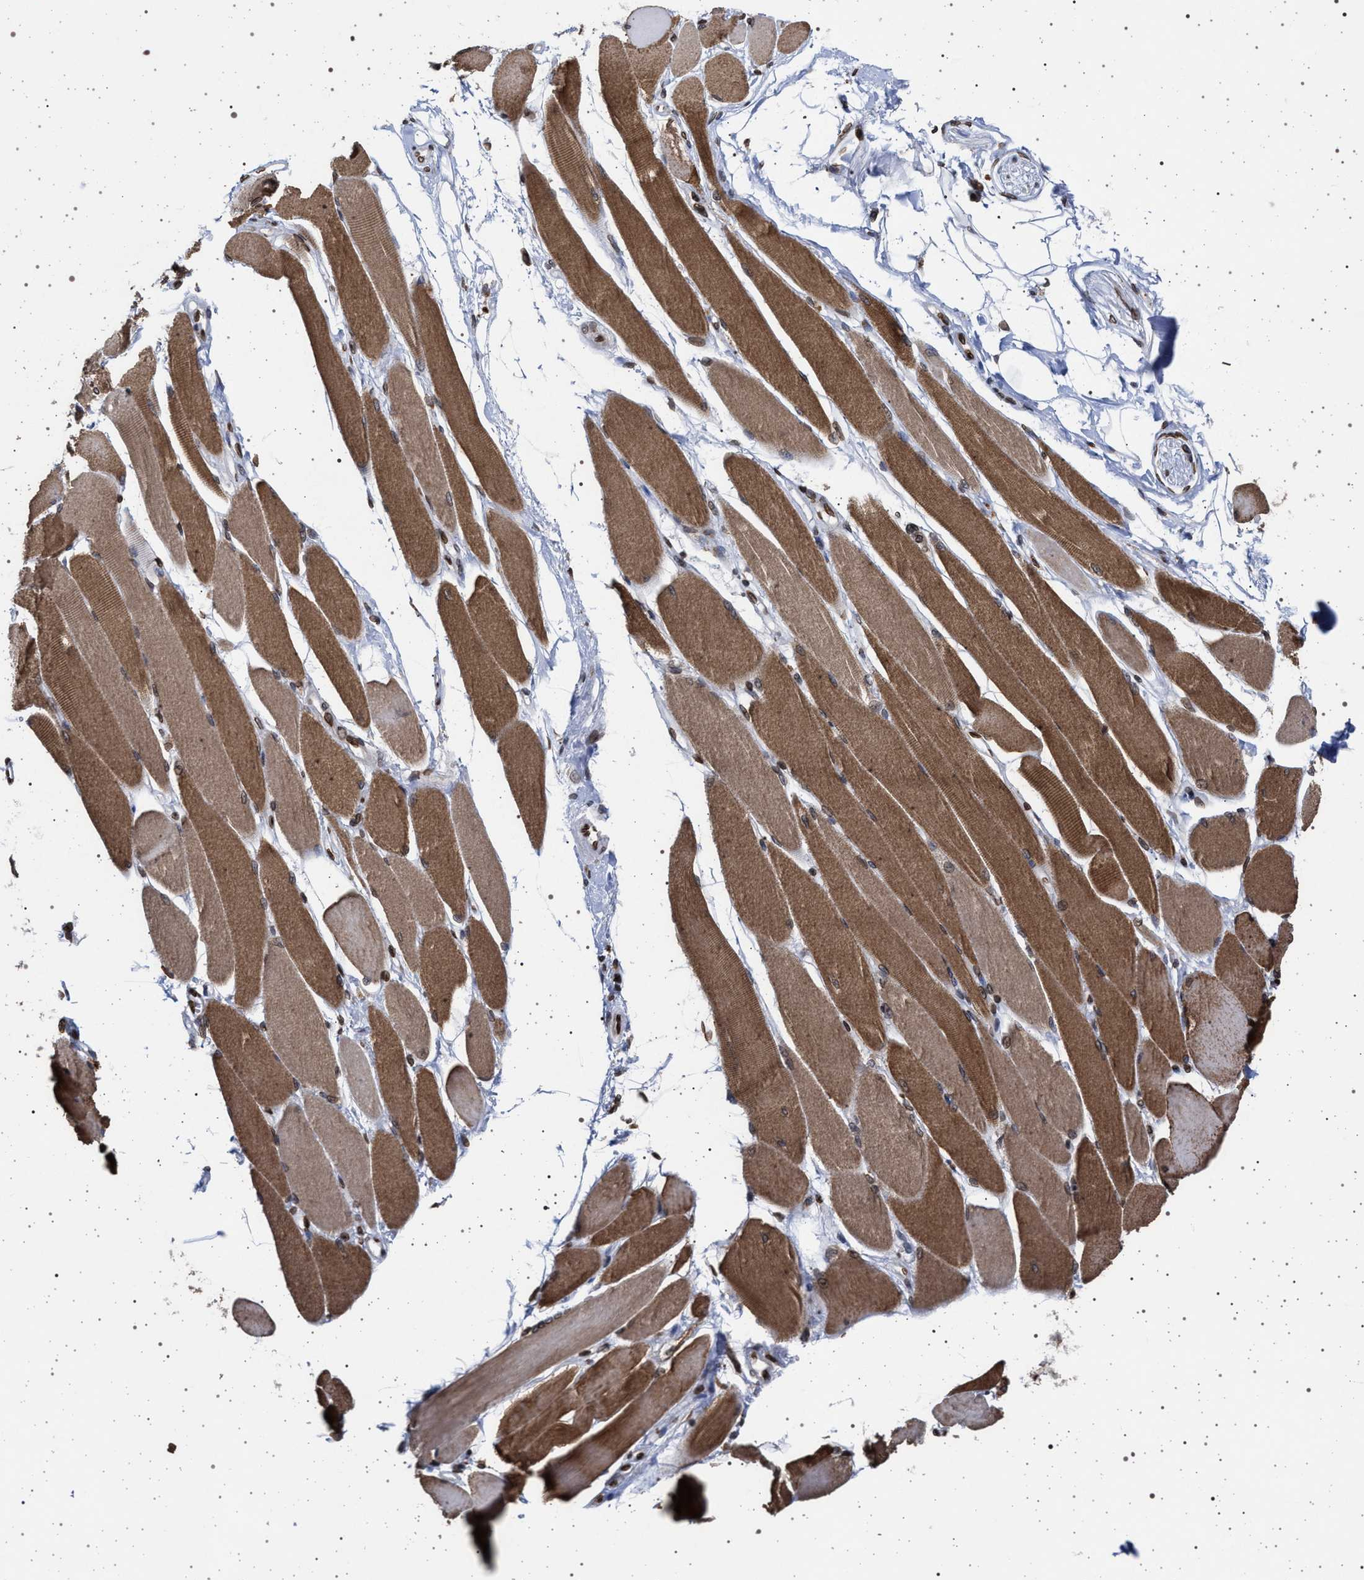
{"staining": {"intensity": "moderate", "quantity": ">75%", "location": "cytoplasmic/membranous,nuclear"}, "tissue": "skeletal muscle", "cell_type": "Myocytes", "image_type": "normal", "snomed": [{"axis": "morphology", "description": "Normal tissue, NOS"}, {"axis": "topography", "description": "Skeletal muscle"}, {"axis": "topography", "description": "Peripheral nerve tissue"}], "caption": "DAB immunohistochemical staining of unremarkable human skeletal muscle exhibits moderate cytoplasmic/membranous,nuclear protein positivity in approximately >75% of myocytes.", "gene": "ING2", "patient": {"sex": "female", "age": 84}}